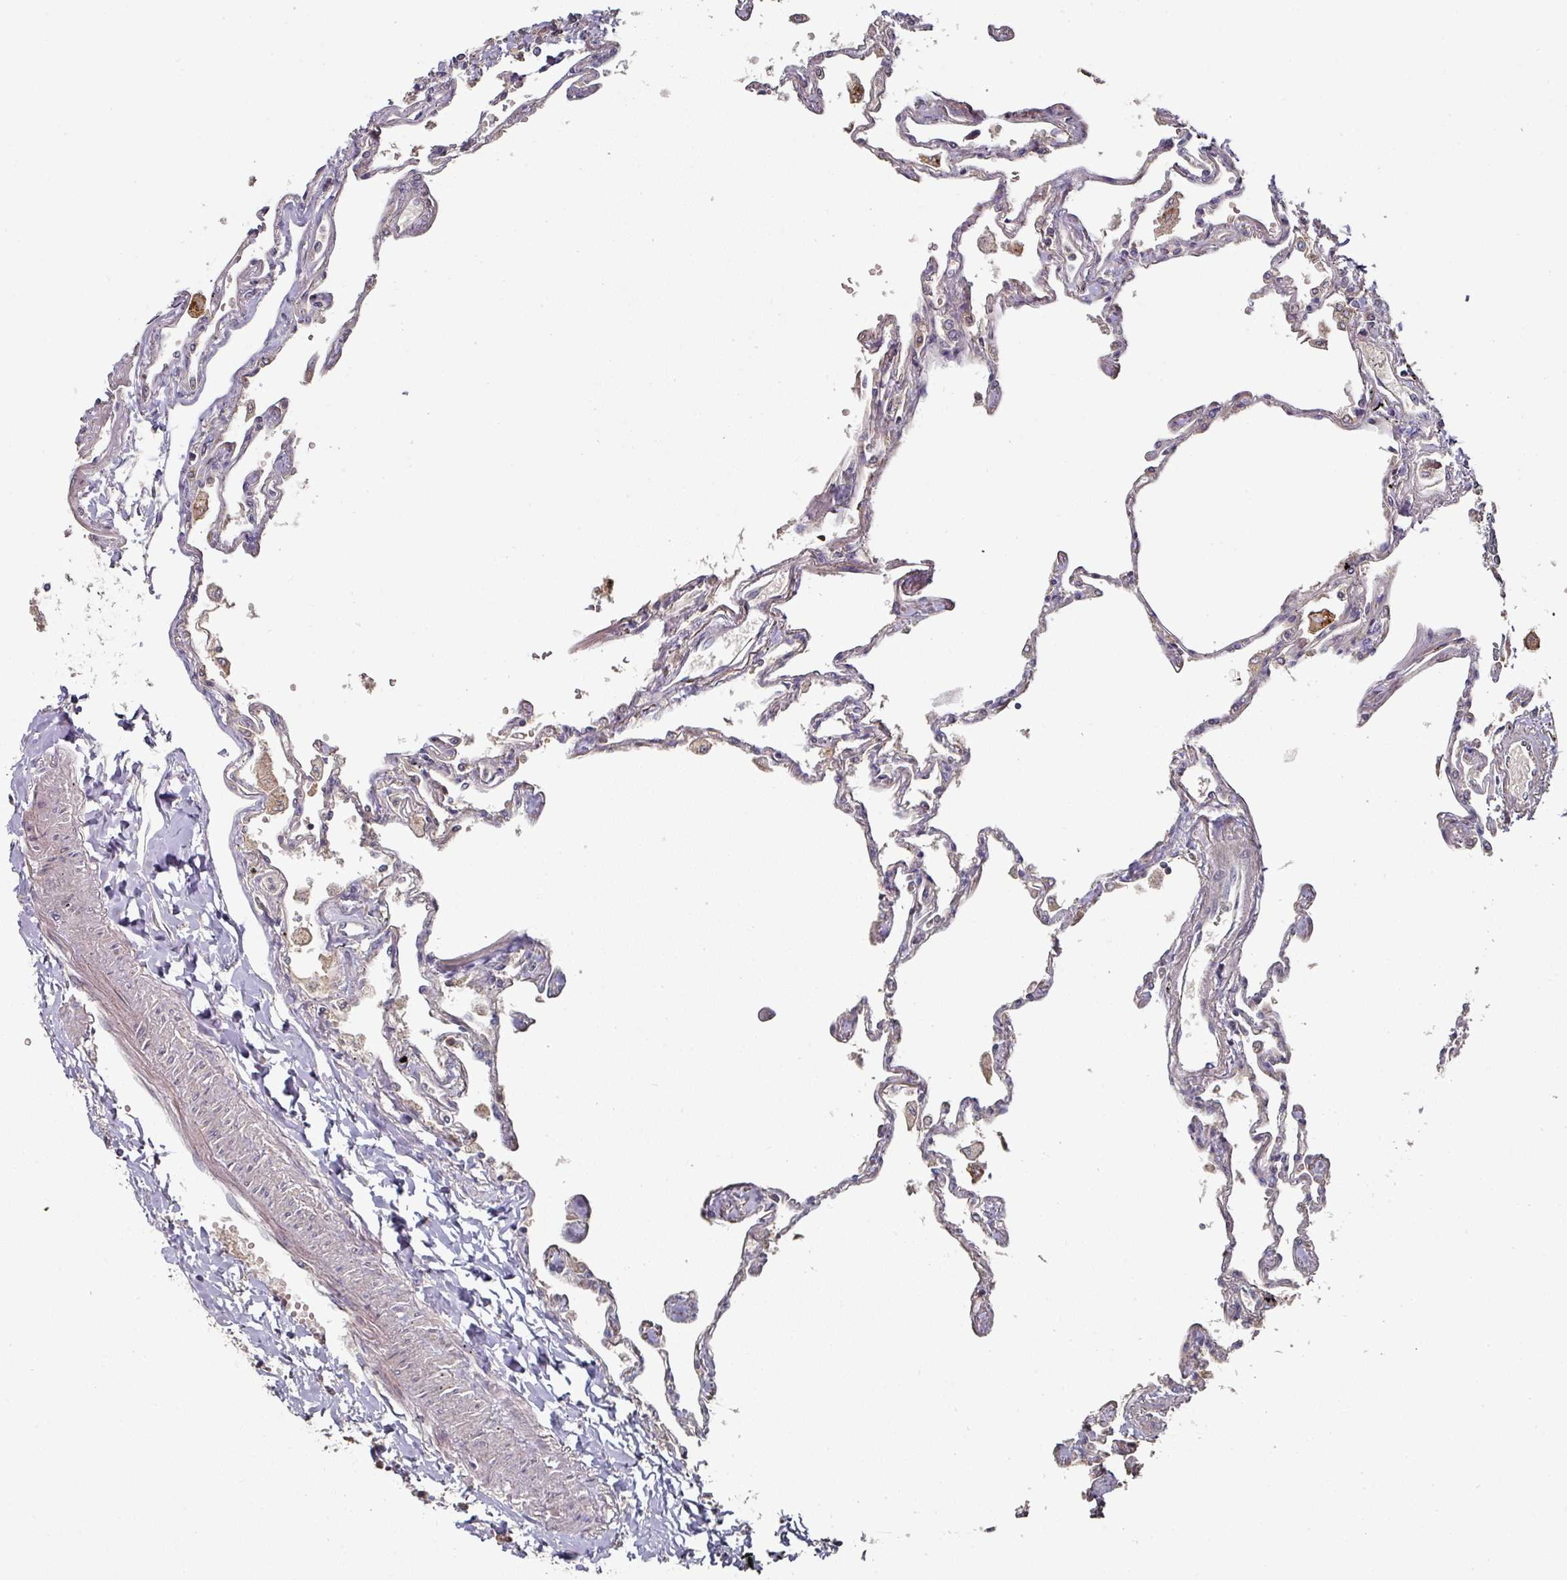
{"staining": {"intensity": "moderate", "quantity": "25%-75%", "location": "cytoplasmic/membranous"}, "tissue": "lung", "cell_type": "Alveolar cells", "image_type": "normal", "snomed": [{"axis": "morphology", "description": "Normal tissue, NOS"}, {"axis": "topography", "description": "Lung"}], "caption": "Protein expression analysis of benign lung demonstrates moderate cytoplasmic/membranous staining in about 25%-75% of alveolar cells.", "gene": "DNAJC7", "patient": {"sex": "female", "age": 67}}